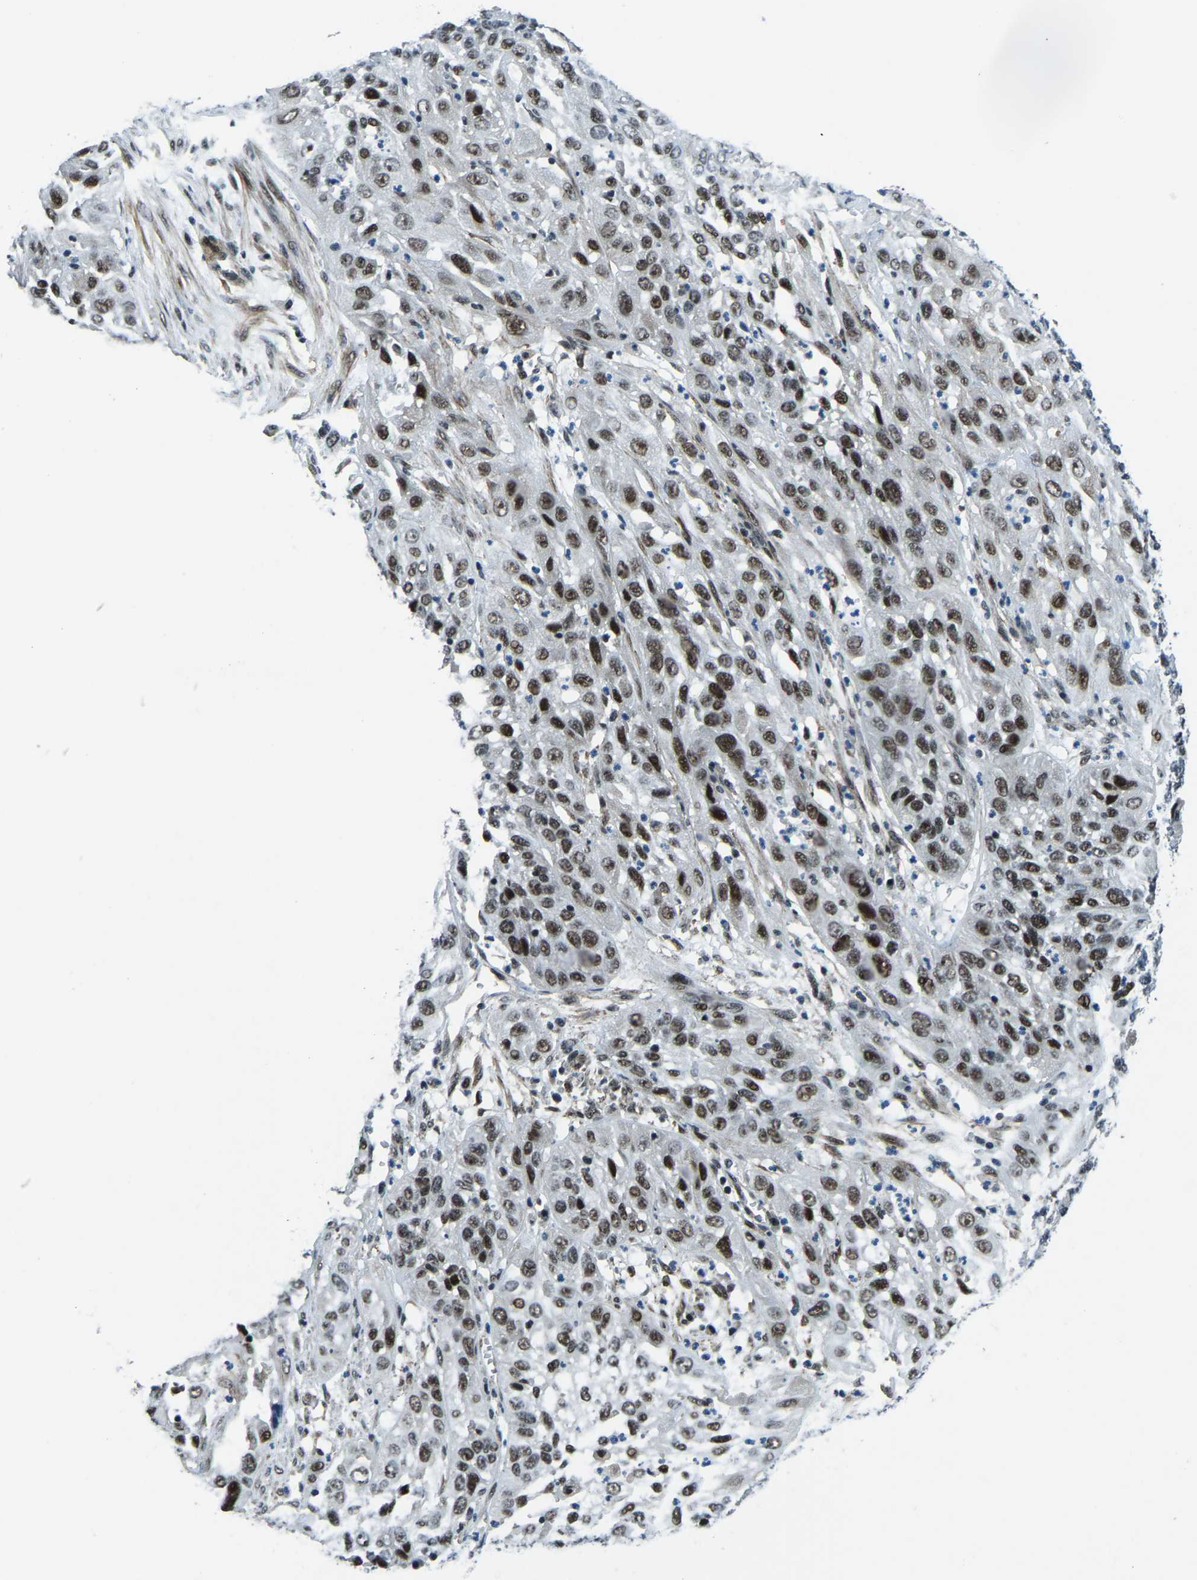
{"staining": {"intensity": "moderate", "quantity": ">75%", "location": "nuclear"}, "tissue": "cervical cancer", "cell_type": "Tumor cells", "image_type": "cancer", "snomed": [{"axis": "morphology", "description": "Squamous cell carcinoma, NOS"}, {"axis": "topography", "description": "Cervix"}], "caption": "Protein expression analysis of cervical cancer displays moderate nuclear positivity in about >75% of tumor cells. (IHC, brightfield microscopy, high magnification).", "gene": "PRCC", "patient": {"sex": "female", "age": 32}}